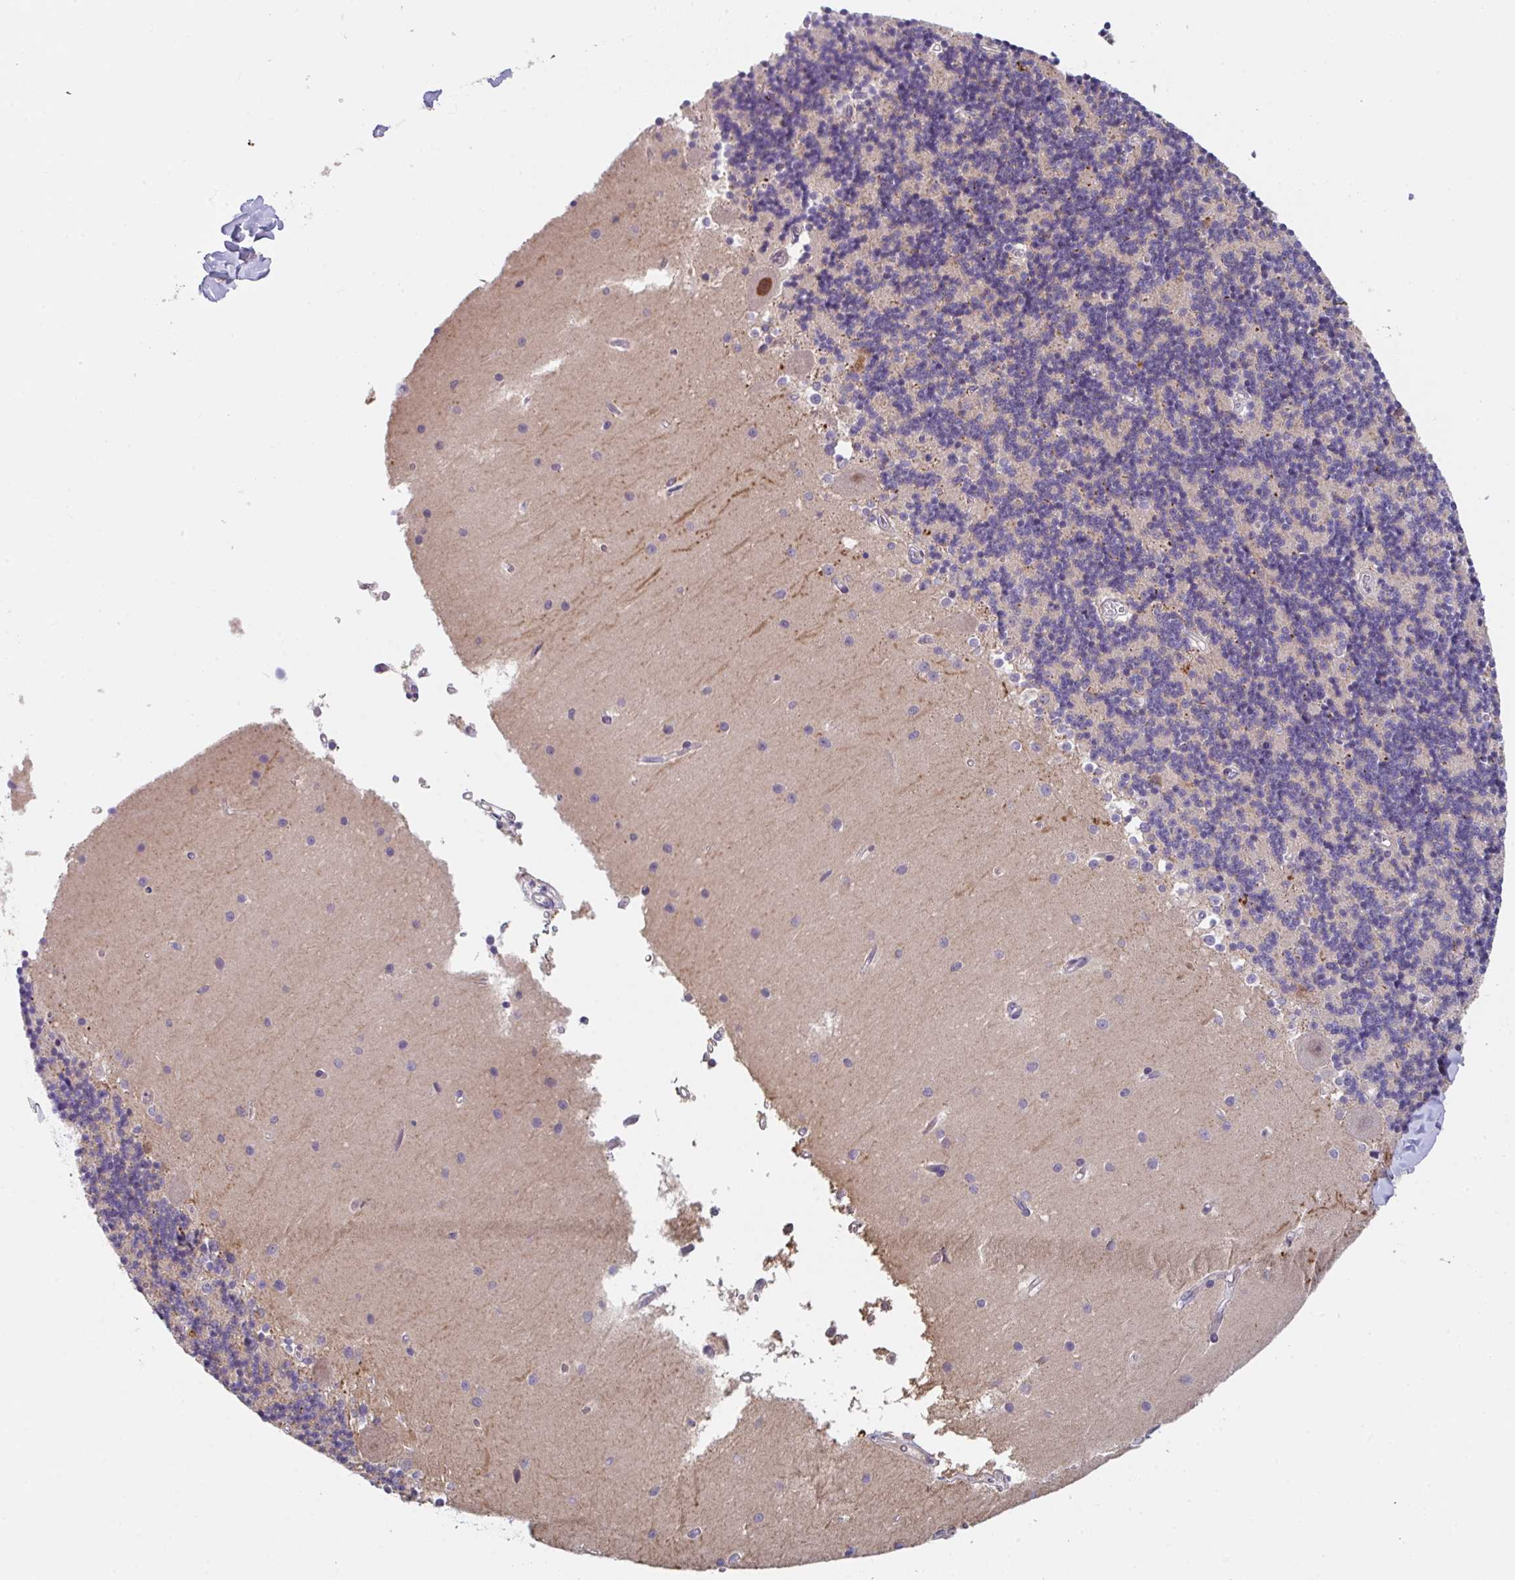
{"staining": {"intensity": "weak", "quantity": "25%-75%", "location": "cytoplasmic/membranous"}, "tissue": "cerebellum", "cell_type": "Cells in granular layer", "image_type": "normal", "snomed": [{"axis": "morphology", "description": "Normal tissue, NOS"}, {"axis": "topography", "description": "Cerebellum"}], "caption": "Immunohistochemistry (DAB (3,3'-diaminobenzidine)) staining of benign cerebellum exhibits weak cytoplasmic/membranous protein staining in about 25%-75% of cells in granular layer.", "gene": "RBM18", "patient": {"sex": "male", "age": 54}}